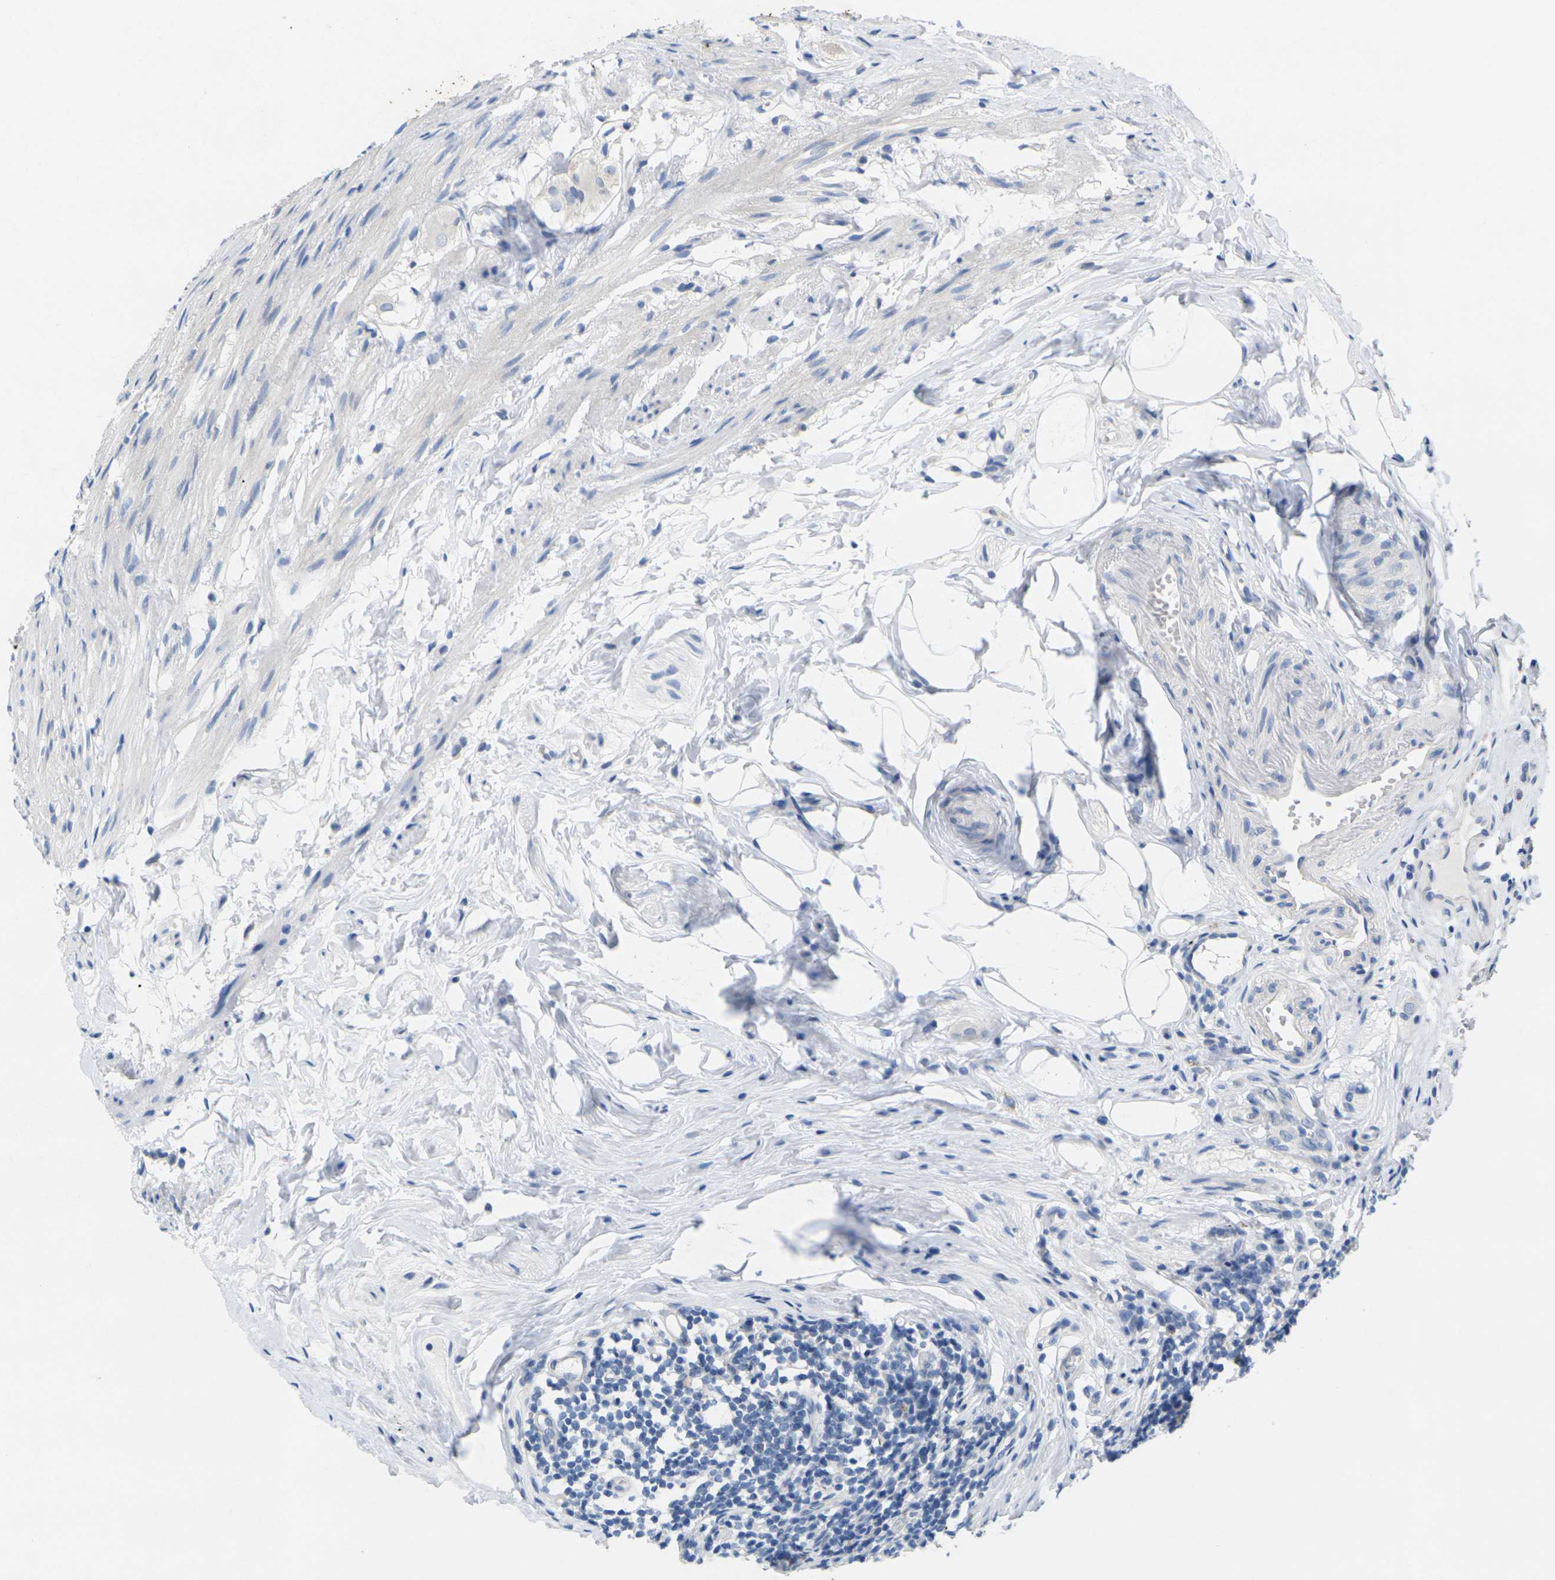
{"staining": {"intensity": "weak", "quantity": "<25%", "location": "cytoplasmic/membranous"}, "tissue": "appendix", "cell_type": "Glandular cells", "image_type": "normal", "snomed": [{"axis": "morphology", "description": "Normal tissue, NOS"}, {"axis": "topography", "description": "Appendix"}], "caption": "IHC of normal appendix reveals no expression in glandular cells.", "gene": "TNNI3", "patient": {"sex": "female", "age": 77}}